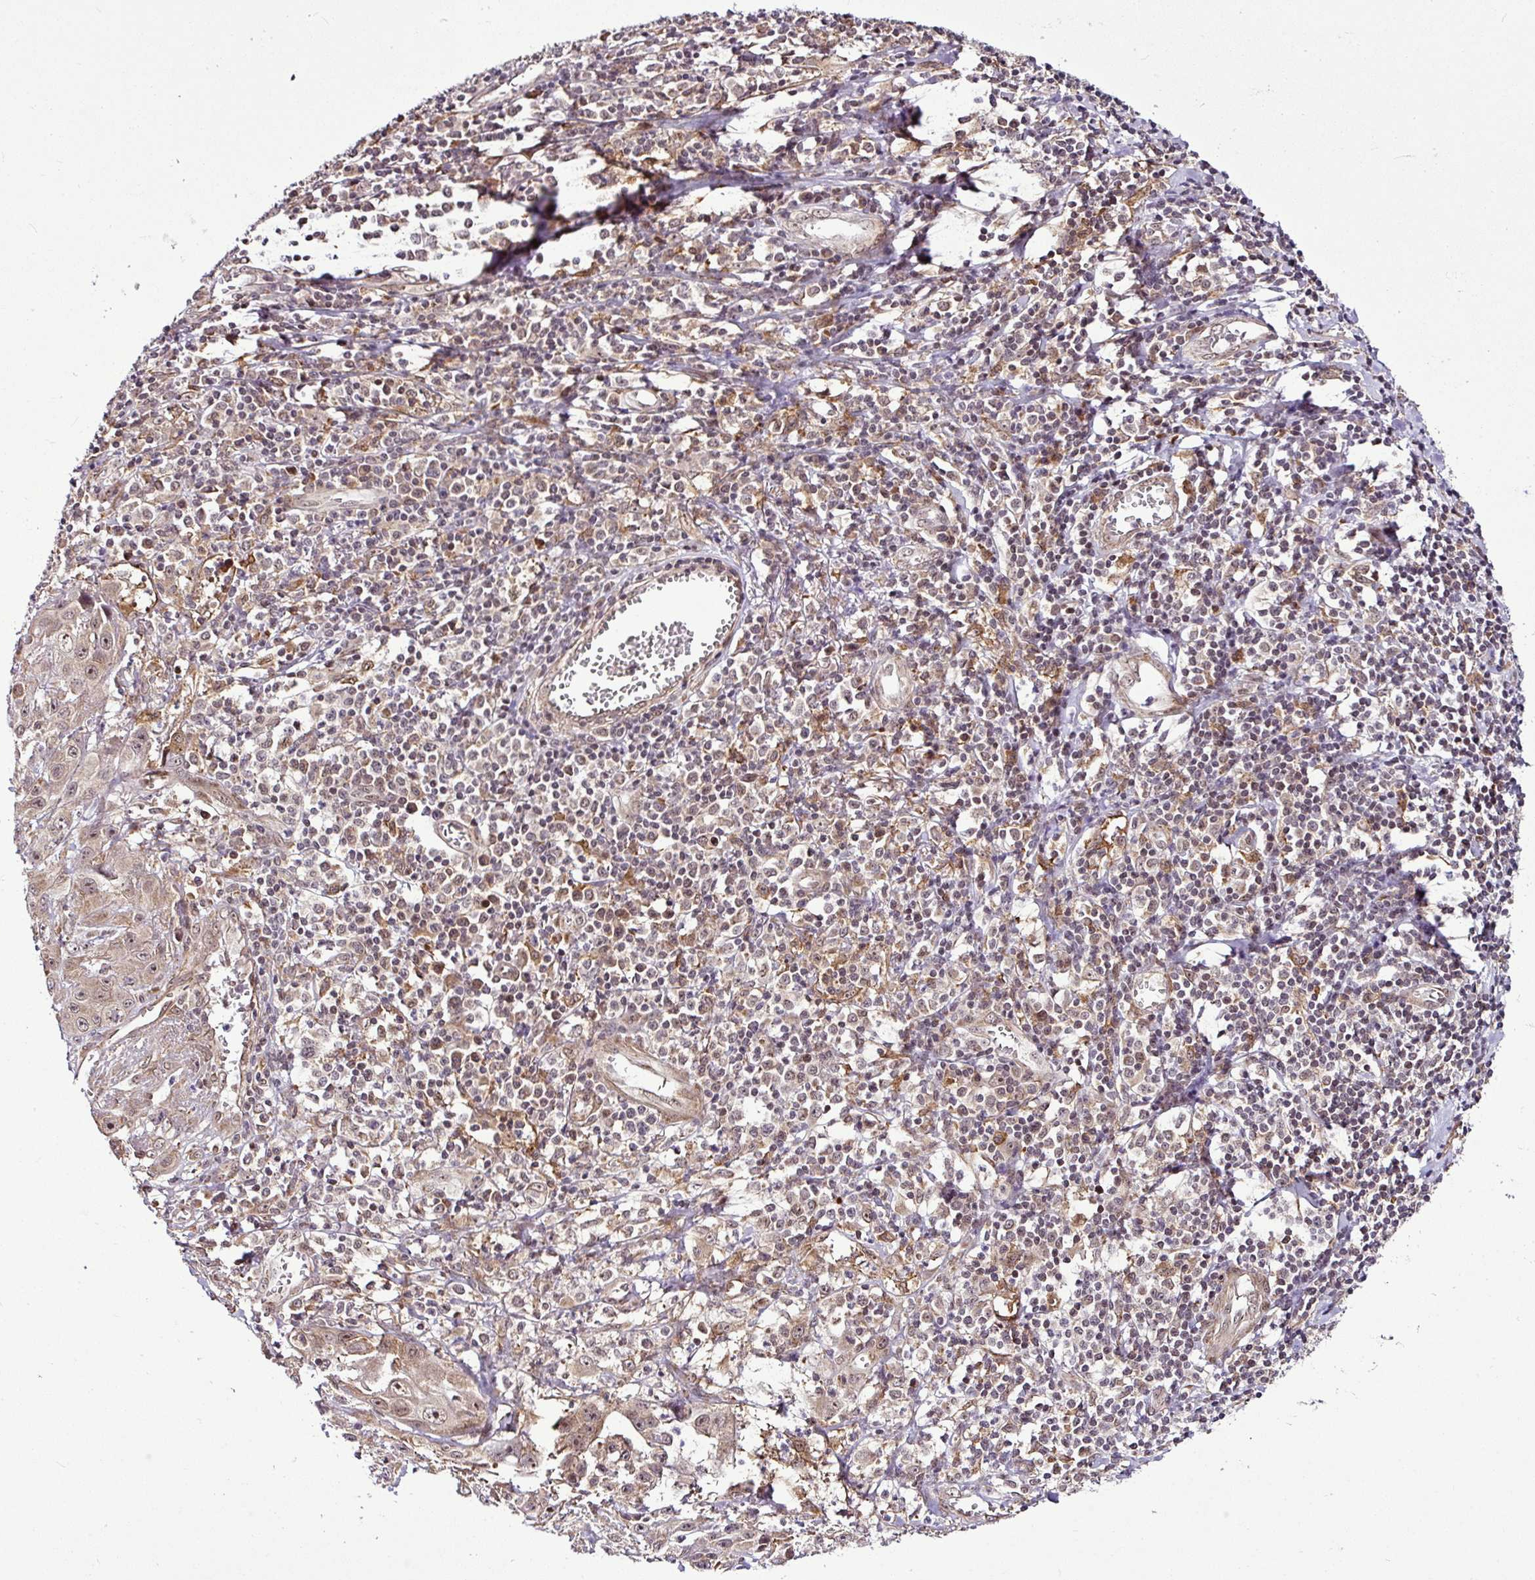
{"staining": {"intensity": "weak", "quantity": "25%-75%", "location": "nuclear"}, "tissue": "skin cancer", "cell_type": "Tumor cells", "image_type": "cancer", "snomed": [{"axis": "morphology", "description": "Squamous cell carcinoma, NOS"}, {"axis": "topography", "description": "Skin"}, {"axis": "topography", "description": "Vulva"}], "caption": "The photomicrograph displays a brown stain indicating the presence of a protein in the nuclear of tumor cells in skin cancer.", "gene": "FAM153A", "patient": {"sex": "female", "age": 71}}